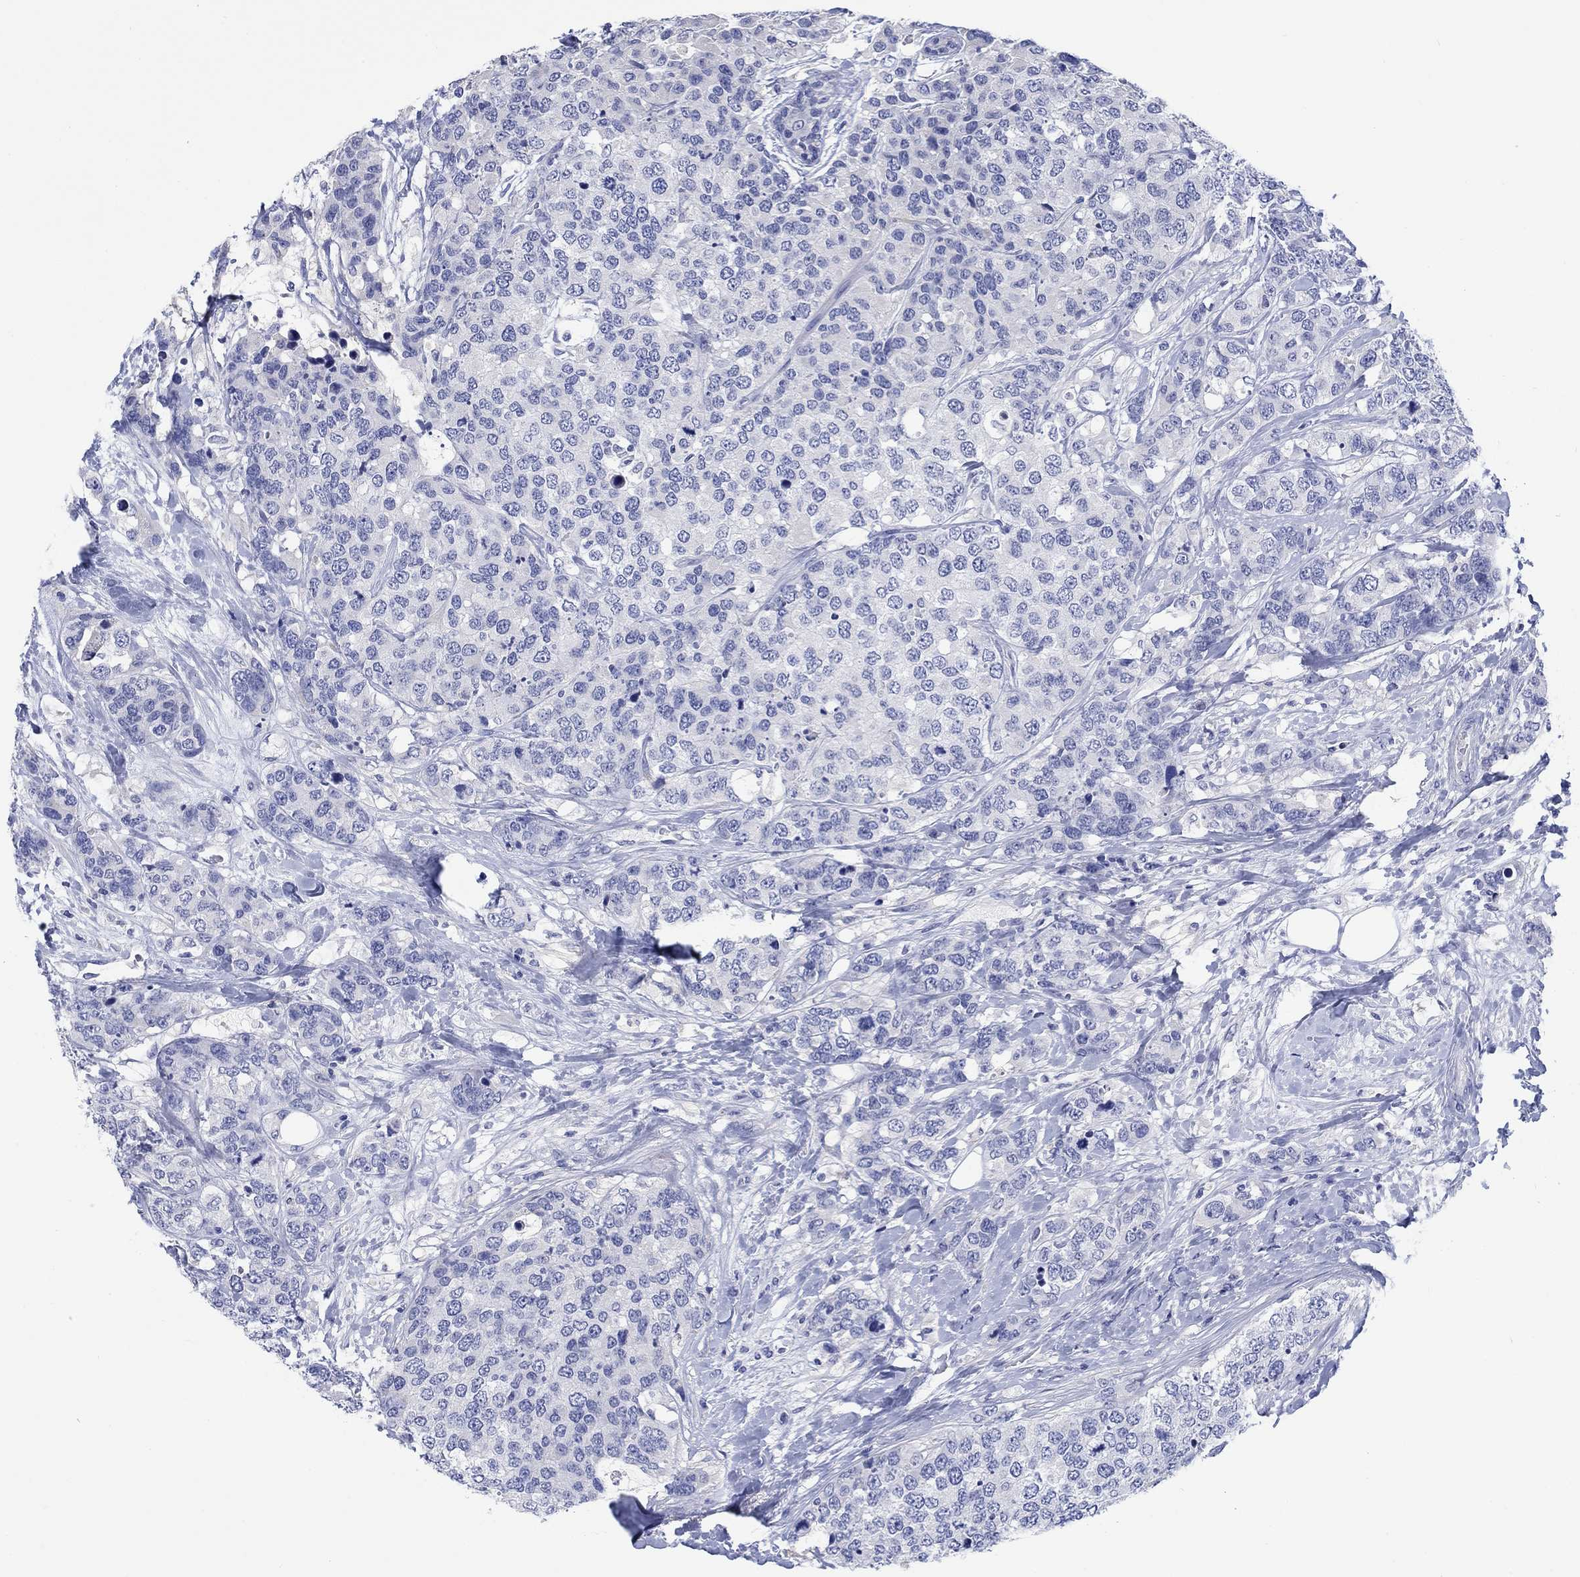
{"staining": {"intensity": "negative", "quantity": "none", "location": "none"}, "tissue": "breast cancer", "cell_type": "Tumor cells", "image_type": "cancer", "snomed": [{"axis": "morphology", "description": "Lobular carcinoma"}, {"axis": "topography", "description": "Breast"}], "caption": "Human breast cancer (lobular carcinoma) stained for a protein using immunohistochemistry (IHC) displays no expression in tumor cells.", "gene": "TOMM20L", "patient": {"sex": "female", "age": 59}}